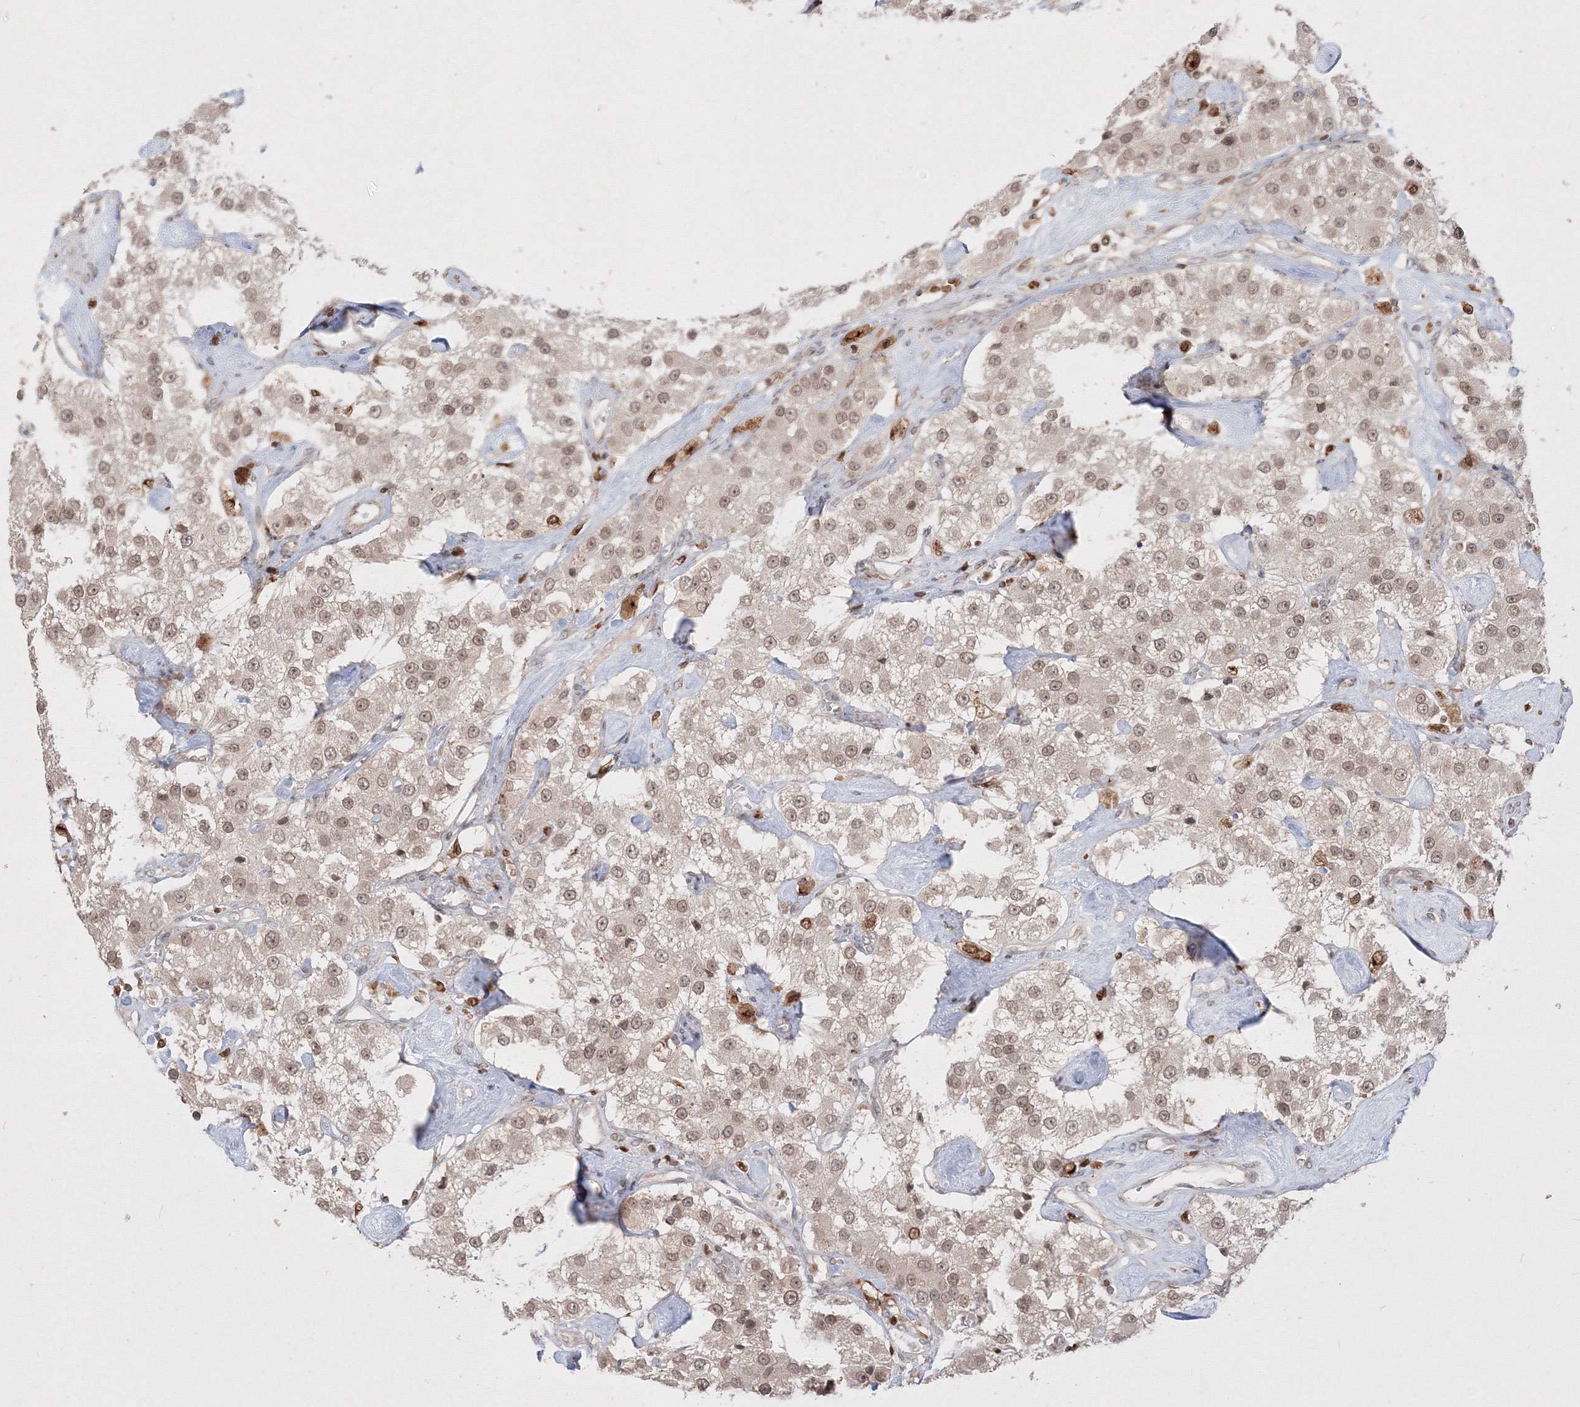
{"staining": {"intensity": "weak", "quantity": ">75%", "location": "nuclear"}, "tissue": "carcinoid", "cell_type": "Tumor cells", "image_type": "cancer", "snomed": [{"axis": "morphology", "description": "Carcinoid, malignant, NOS"}, {"axis": "topography", "description": "Pancreas"}], "caption": "An image of carcinoid stained for a protein exhibits weak nuclear brown staining in tumor cells.", "gene": "TMEM50B", "patient": {"sex": "male", "age": 41}}